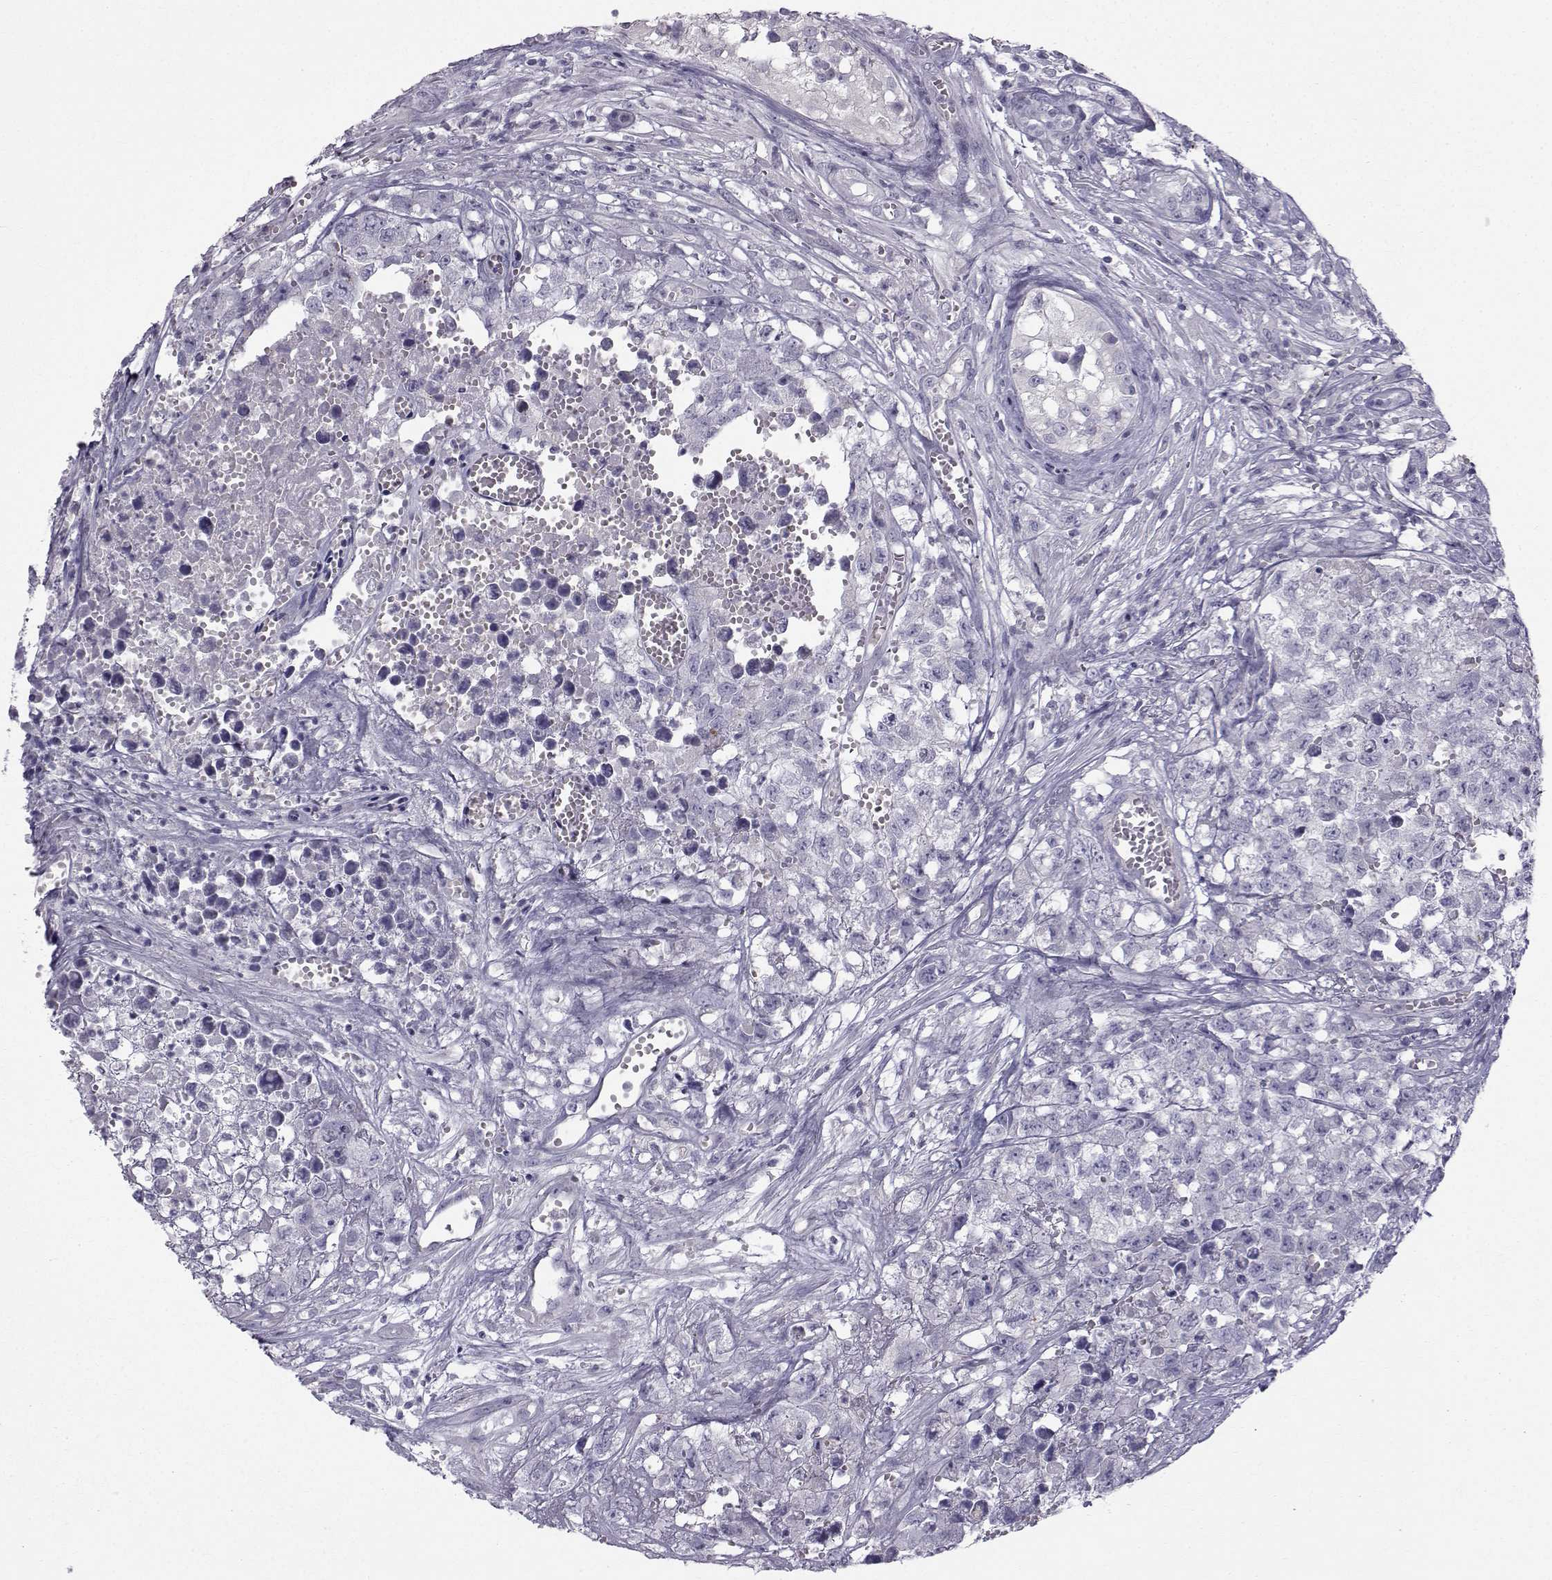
{"staining": {"intensity": "negative", "quantity": "none", "location": "none"}, "tissue": "testis cancer", "cell_type": "Tumor cells", "image_type": "cancer", "snomed": [{"axis": "morphology", "description": "Seminoma, NOS"}, {"axis": "morphology", "description": "Carcinoma, Embryonal, NOS"}, {"axis": "topography", "description": "Testis"}], "caption": "DAB immunohistochemical staining of human testis cancer (seminoma) shows no significant staining in tumor cells.", "gene": "CALCR", "patient": {"sex": "male", "age": 22}}